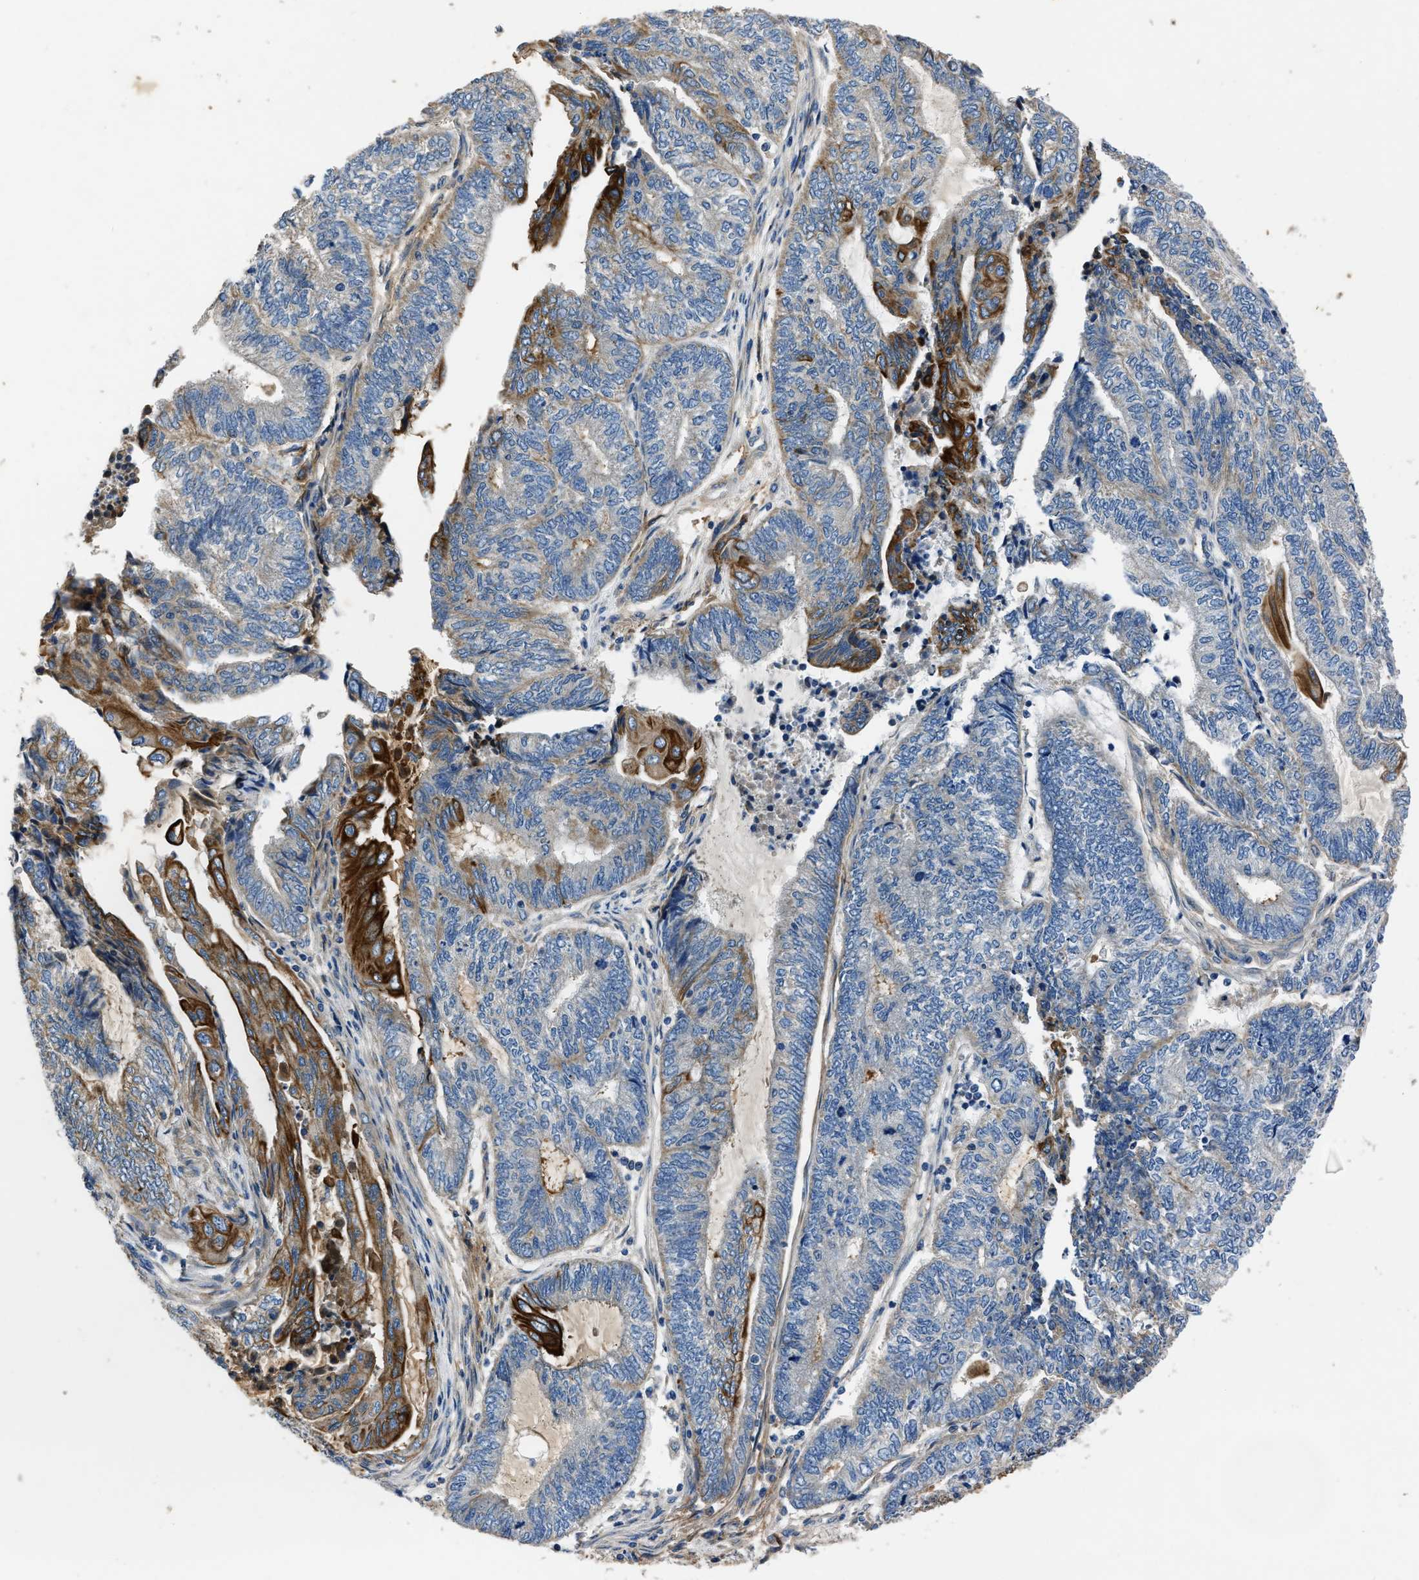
{"staining": {"intensity": "strong", "quantity": "<25%", "location": "cytoplasmic/membranous"}, "tissue": "endometrial cancer", "cell_type": "Tumor cells", "image_type": "cancer", "snomed": [{"axis": "morphology", "description": "Adenocarcinoma, NOS"}, {"axis": "topography", "description": "Uterus"}, {"axis": "topography", "description": "Endometrium"}], "caption": "Endometrial cancer tissue exhibits strong cytoplasmic/membranous staining in about <25% of tumor cells, visualized by immunohistochemistry.", "gene": "ERC1", "patient": {"sex": "female", "age": 70}}